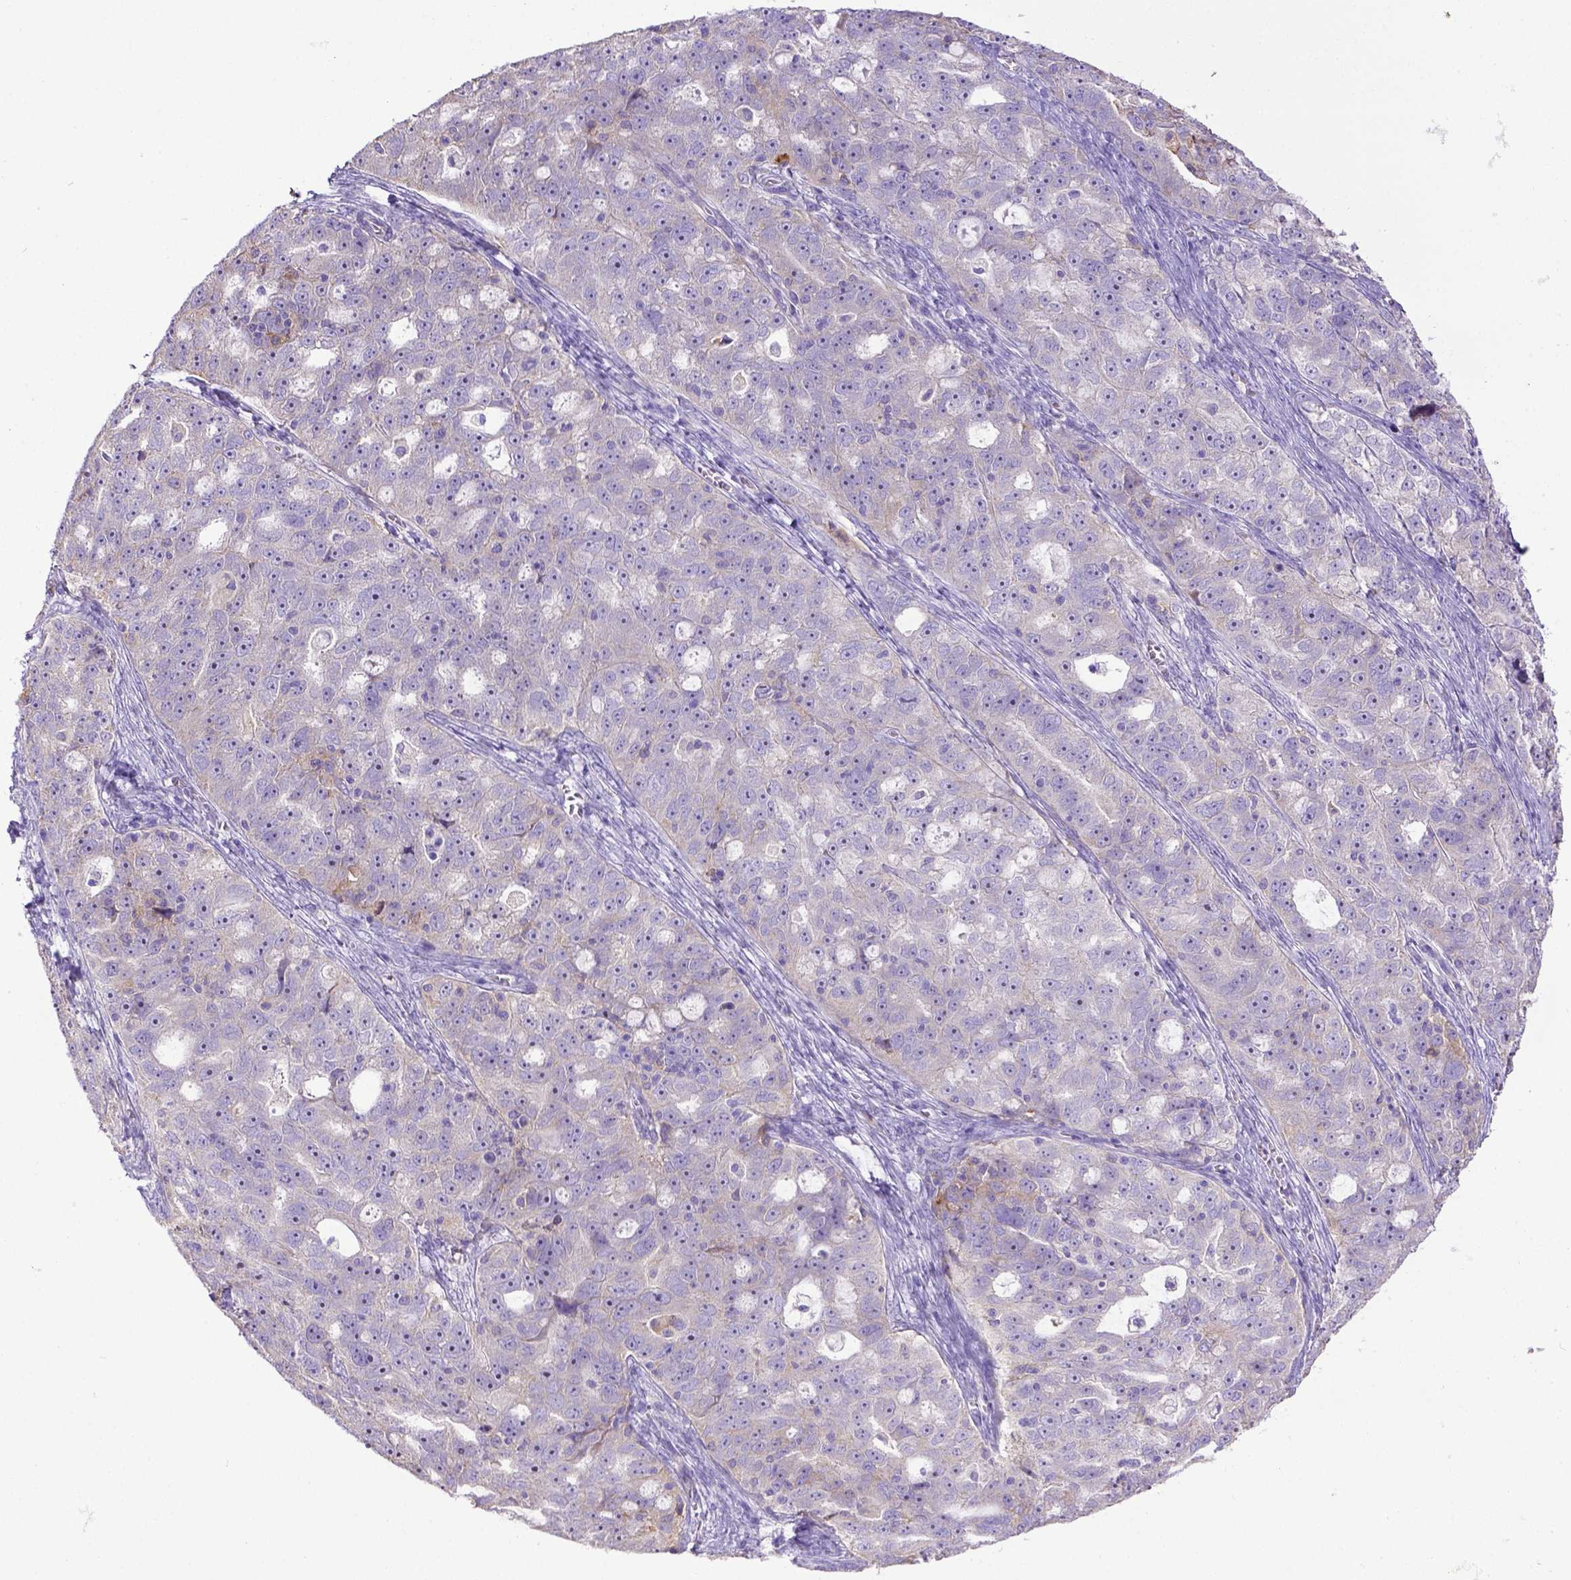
{"staining": {"intensity": "weak", "quantity": "<25%", "location": "cytoplasmic/membranous"}, "tissue": "ovarian cancer", "cell_type": "Tumor cells", "image_type": "cancer", "snomed": [{"axis": "morphology", "description": "Cystadenocarcinoma, serous, NOS"}, {"axis": "topography", "description": "Ovary"}], "caption": "High power microscopy micrograph of an IHC micrograph of ovarian cancer (serous cystadenocarcinoma), revealing no significant expression in tumor cells.", "gene": "CD40", "patient": {"sex": "female", "age": 51}}